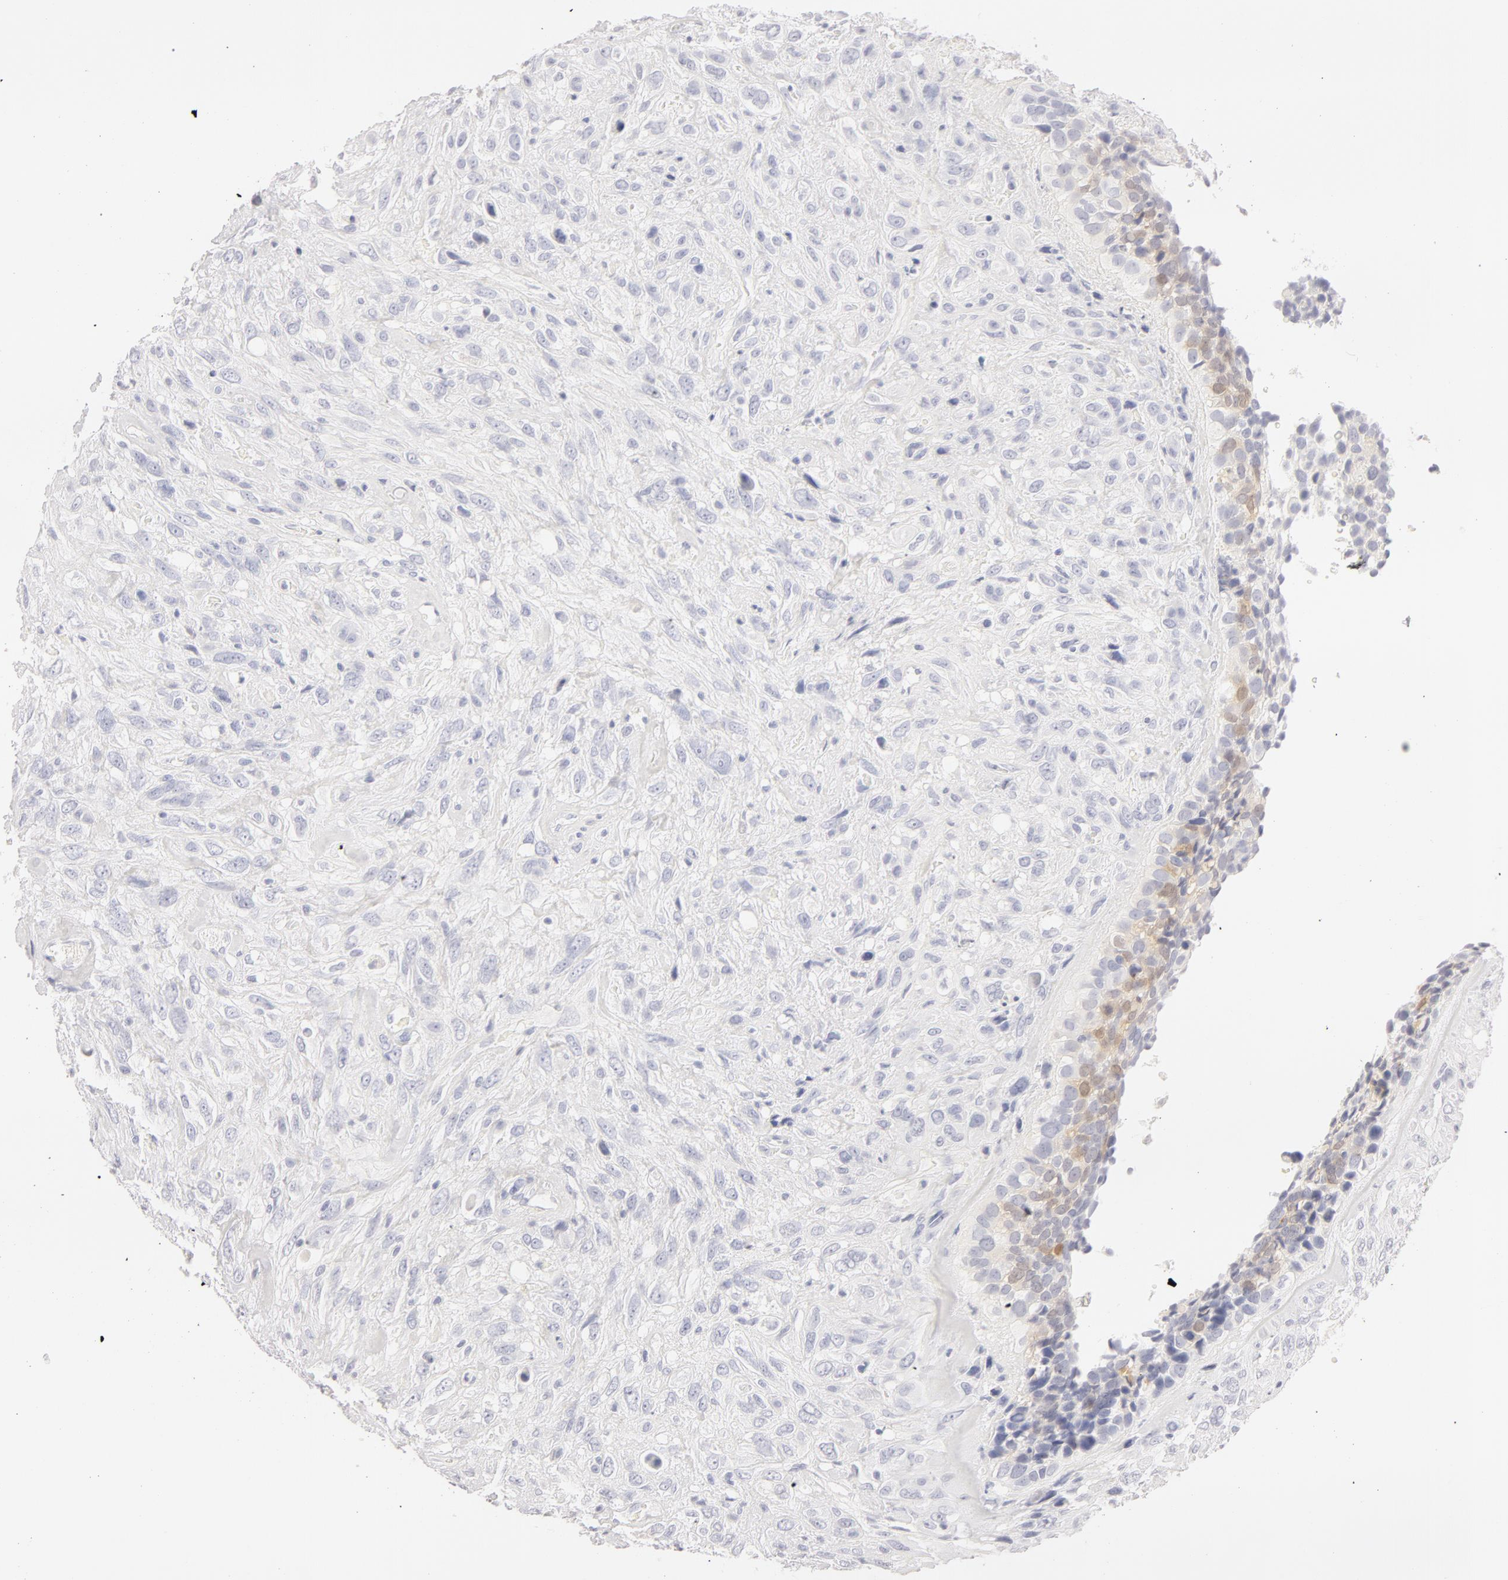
{"staining": {"intensity": "negative", "quantity": "none", "location": "none"}, "tissue": "breast cancer", "cell_type": "Tumor cells", "image_type": "cancer", "snomed": [{"axis": "morphology", "description": "Neoplasm, malignant, NOS"}, {"axis": "topography", "description": "Breast"}], "caption": "This is an immunohistochemistry photomicrograph of malignant neoplasm (breast). There is no positivity in tumor cells.", "gene": "LGALS7B", "patient": {"sex": "female", "age": 50}}